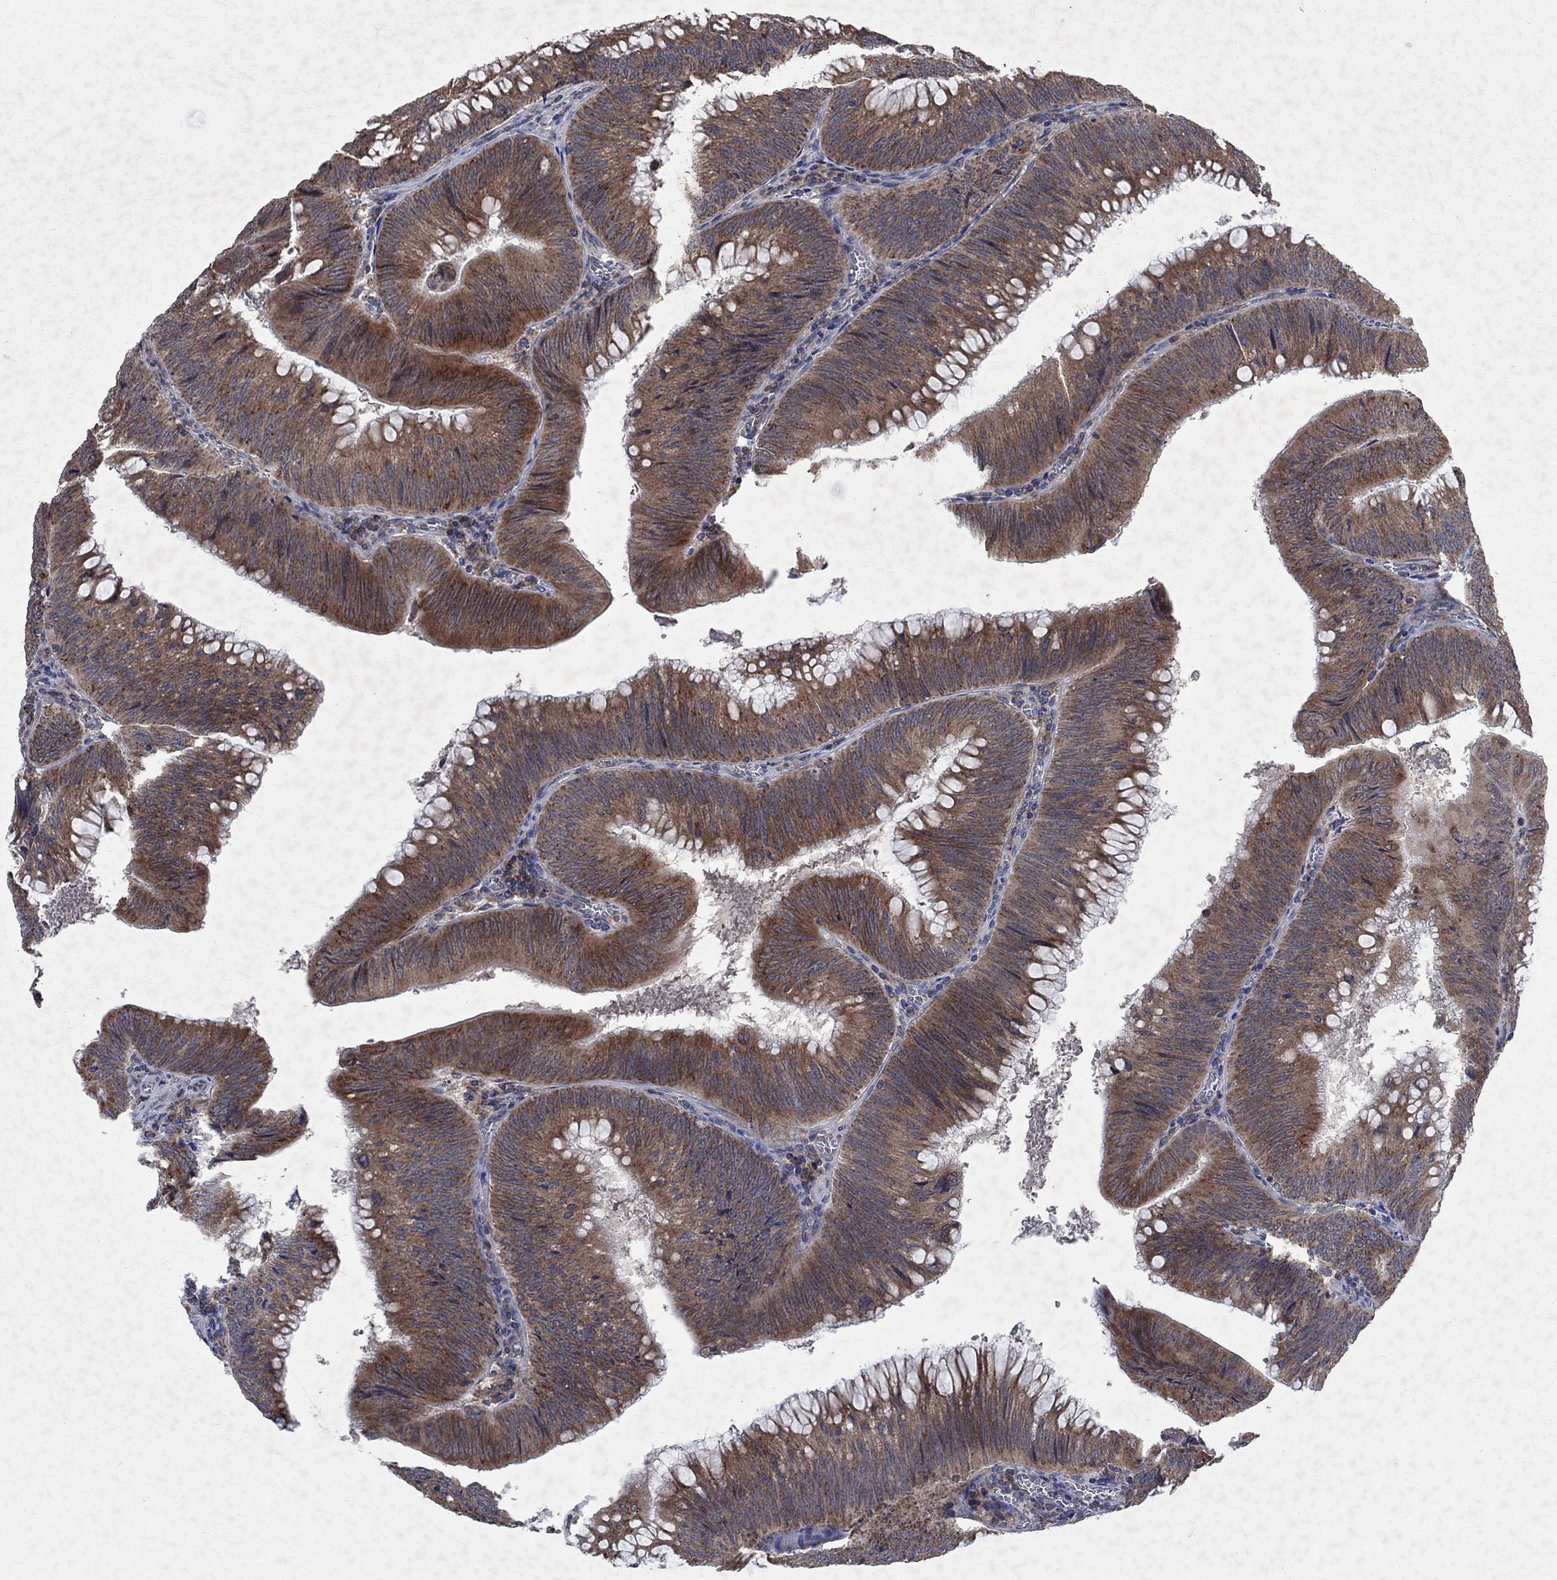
{"staining": {"intensity": "strong", "quantity": ">75%", "location": "cytoplasmic/membranous"}, "tissue": "colorectal cancer", "cell_type": "Tumor cells", "image_type": "cancer", "snomed": [{"axis": "morphology", "description": "Adenocarcinoma, NOS"}, {"axis": "topography", "description": "Rectum"}], "caption": "Colorectal adenocarcinoma was stained to show a protein in brown. There is high levels of strong cytoplasmic/membranous positivity in about >75% of tumor cells.", "gene": "NCEH1", "patient": {"sex": "female", "age": 72}}